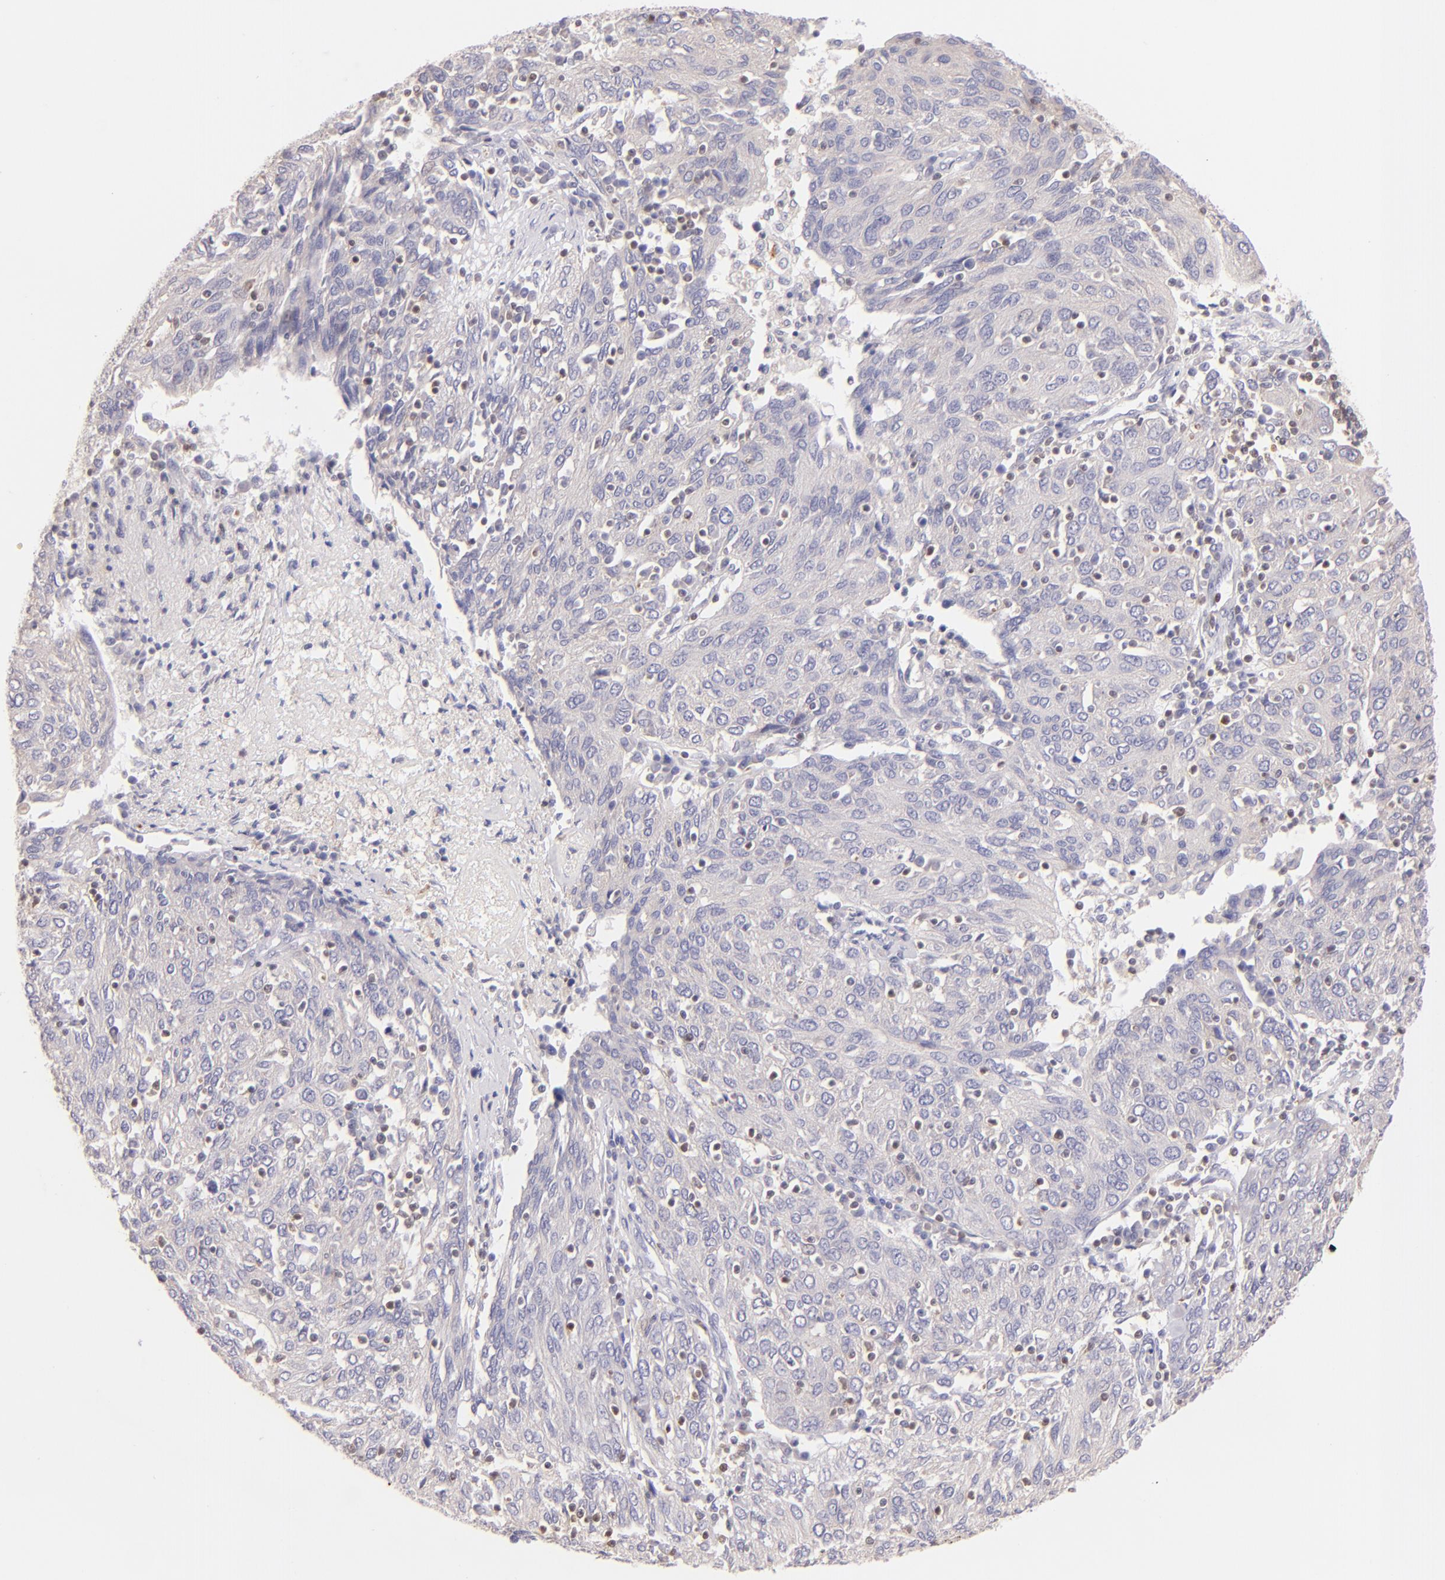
{"staining": {"intensity": "negative", "quantity": "none", "location": "none"}, "tissue": "ovarian cancer", "cell_type": "Tumor cells", "image_type": "cancer", "snomed": [{"axis": "morphology", "description": "Carcinoma, endometroid"}, {"axis": "topography", "description": "Ovary"}], "caption": "Tumor cells are negative for brown protein staining in ovarian cancer. (Brightfield microscopy of DAB immunohistochemistry at high magnification).", "gene": "ZAP70", "patient": {"sex": "female", "age": 50}}